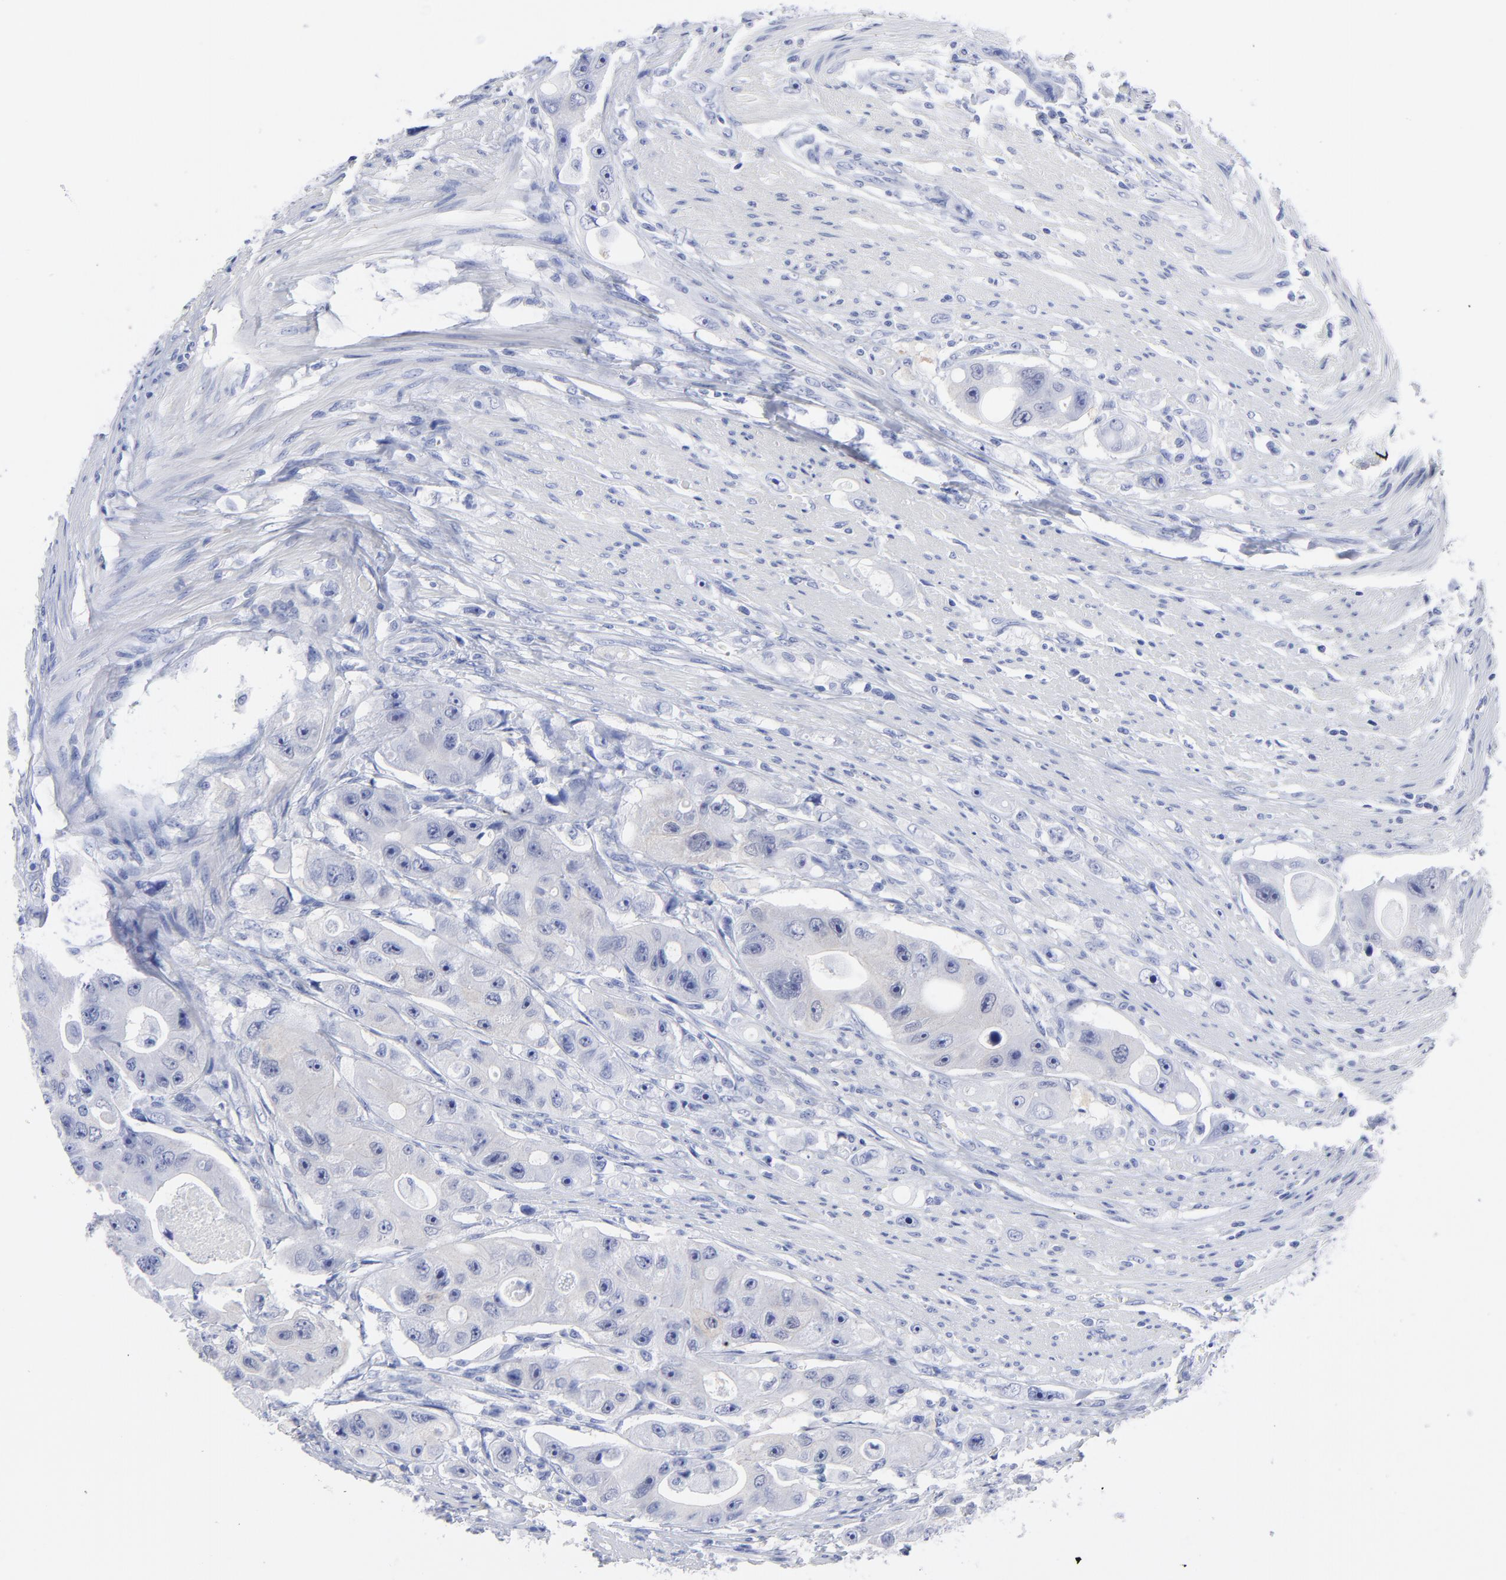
{"staining": {"intensity": "negative", "quantity": "none", "location": "none"}, "tissue": "colorectal cancer", "cell_type": "Tumor cells", "image_type": "cancer", "snomed": [{"axis": "morphology", "description": "Adenocarcinoma, NOS"}, {"axis": "topography", "description": "Colon"}], "caption": "Immunohistochemistry of human colorectal cancer (adenocarcinoma) shows no positivity in tumor cells. (DAB (3,3'-diaminobenzidine) immunohistochemistry (IHC), high magnification).", "gene": "ACY1", "patient": {"sex": "female", "age": 46}}